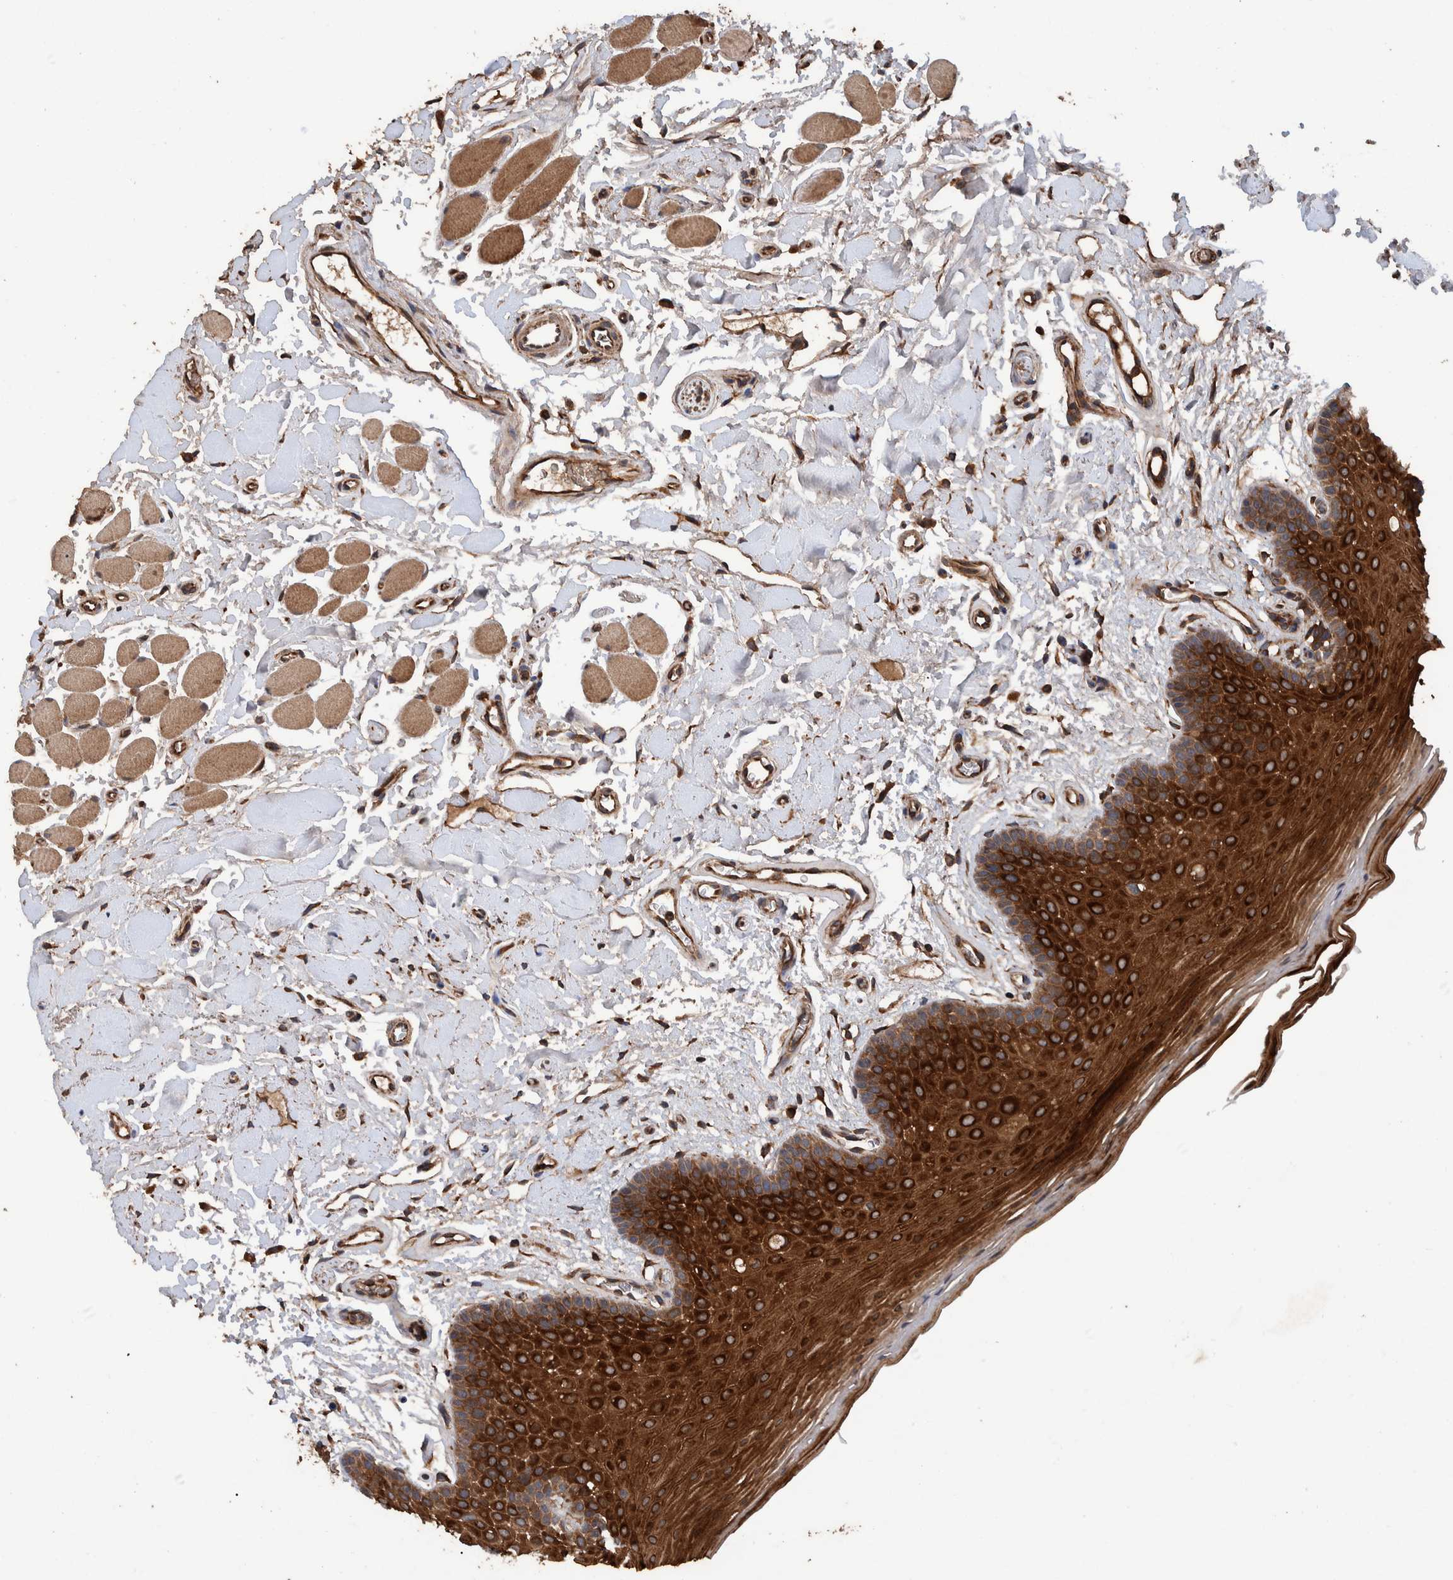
{"staining": {"intensity": "strong", "quantity": ">75%", "location": "cytoplasmic/membranous"}, "tissue": "oral mucosa", "cell_type": "Squamous epithelial cells", "image_type": "normal", "snomed": [{"axis": "morphology", "description": "Normal tissue, NOS"}, {"axis": "topography", "description": "Oral tissue"}], "caption": "Oral mucosa stained with IHC exhibits strong cytoplasmic/membranous positivity in approximately >75% of squamous epithelial cells.", "gene": "ENSG00000251537", "patient": {"sex": "male", "age": 62}}